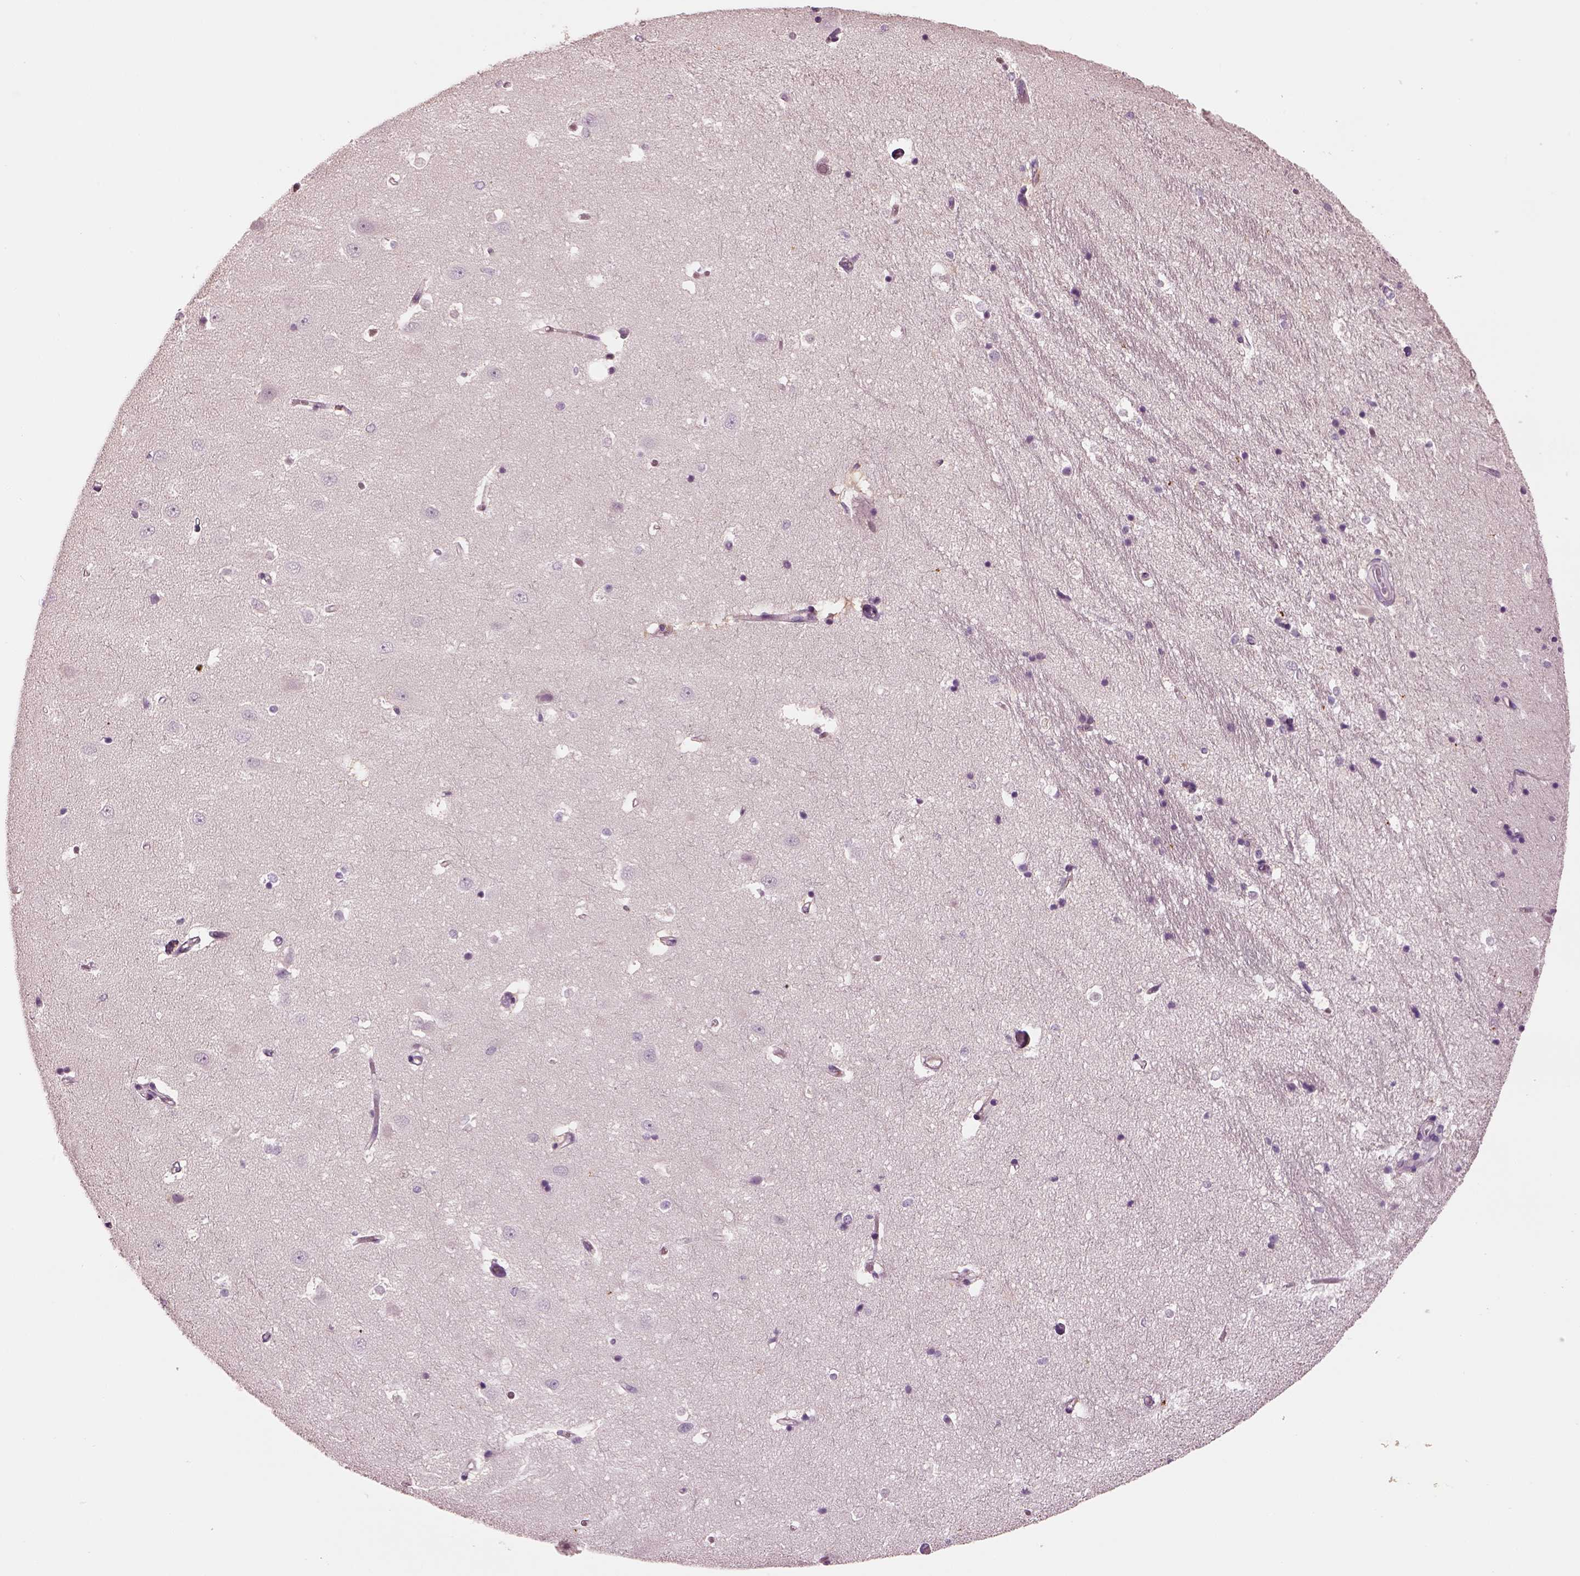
{"staining": {"intensity": "negative", "quantity": "none", "location": "none"}, "tissue": "hippocampus", "cell_type": "Glial cells", "image_type": "normal", "snomed": [{"axis": "morphology", "description": "Normal tissue, NOS"}, {"axis": "topography", "description": "Hippocampus"}], "caption": "High power microscopy photomicrograph of an immunohistochemistry (IHC) histopathology image of unremarkable hippocampus, revealing no significant expression in glial cells. (Immunohistochemistry, brightfield microscopy, high magnification).", "gene": "ELSPBP1", "patient": {"sex": "male", "age": 44}}